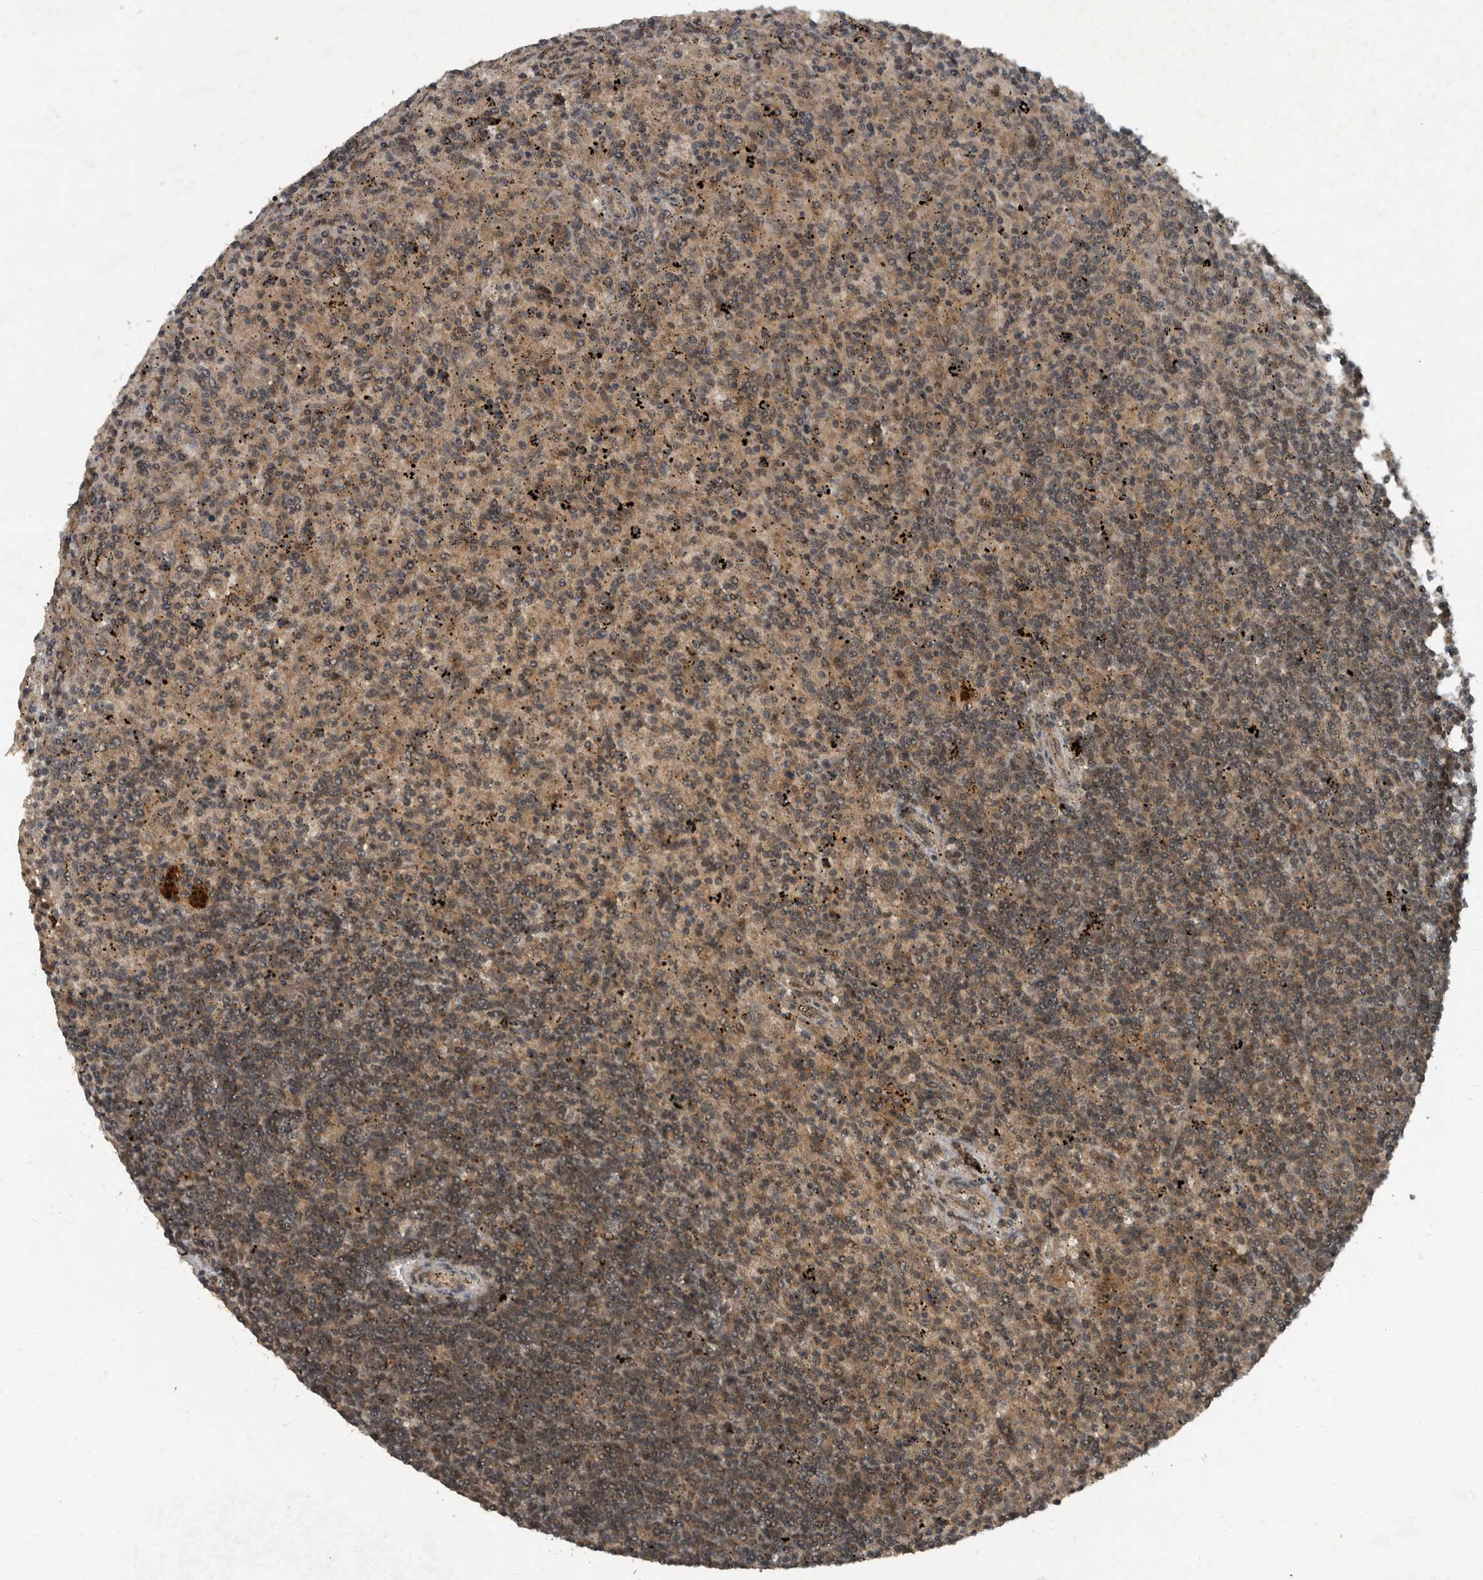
{"staining": {"intensity": "weak", "quantity": ">75%", "location": "cytoplasmic/membranous,nuclear"}, "tissue": "lymphoma", "cell_type": "Tumor cells", "image_type": "cancer", "snomed": [{"axis": "morphology", "description": "Malignant lymphoma, non-Hodgkin's type, Low grade"}, {"axis": "topography", "description": "Spleen"}], "caption": "Immunohistochemistry (IHC) image of neoplastic tissue: low-grade malignant lymphoma, non-Hodgkin's type stained using immunohistochemistry (IHC) reveals low levels of weak protein expression localized specifically in the cytoplasmic/membranous and nuclear of tumor cells, appearing as a cytoplasmic/membranous and nuclear brown color.", "gene": "FOXO1", "patient": {"sex": "male", "age": 76}}